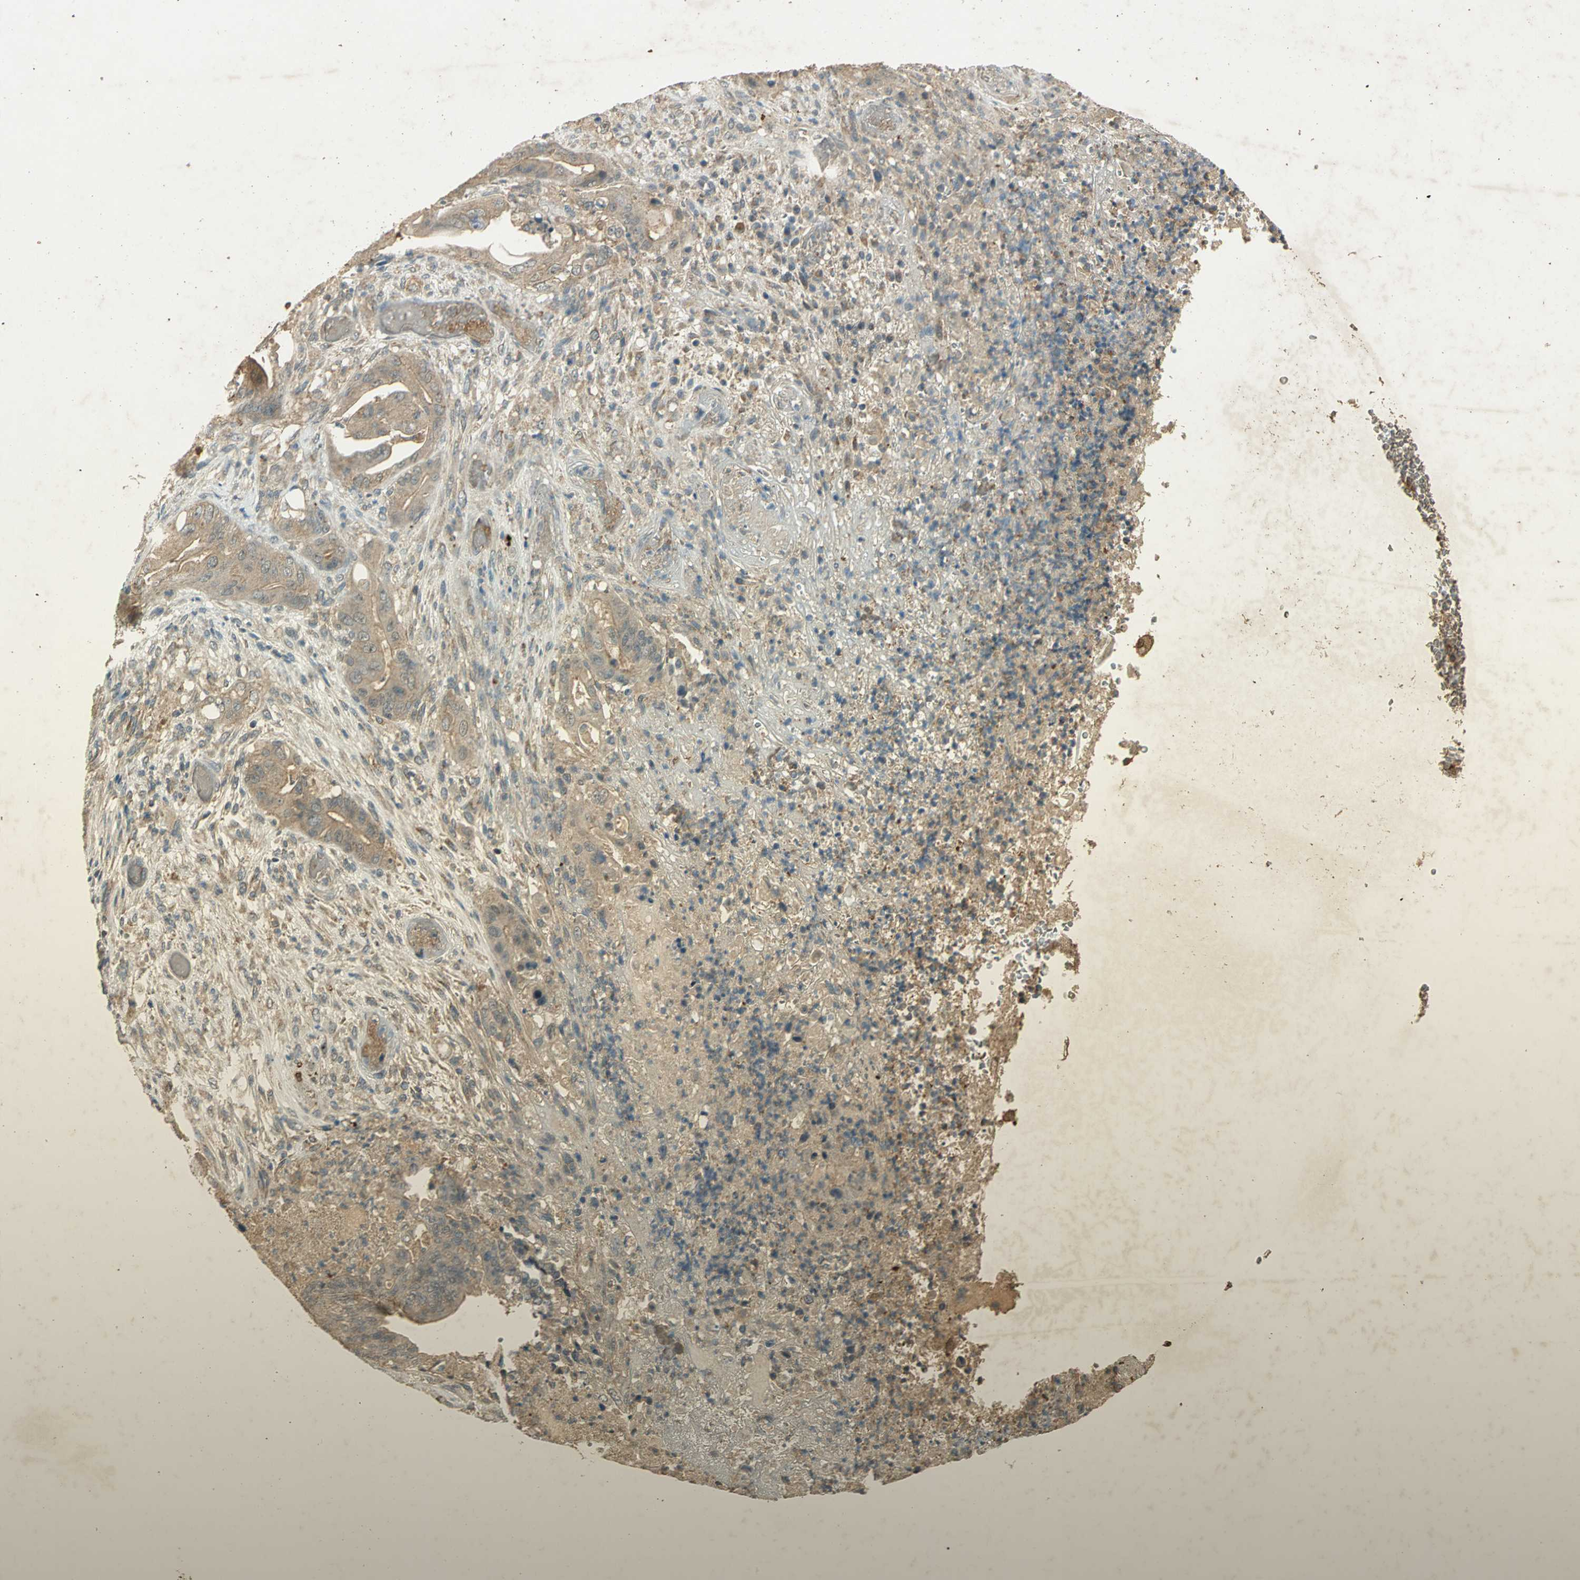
{"staining": {"intensity": "weak", "quantity": ">75%", "location": "cytoplasmic/membranous"}, "tissue": "stomach cancer", "cell_type": "Tumor cells", "image_type": "cancer", "snomed": [{"axis": "morphology", "description": "Adenocarcinoma, NOS"}, {"axis": "topography", "description": "Stomach"}], "caption": "Immunohistochemistry (IHC) staining of stomach cancer, which shows low levels of weak cytoplasmic/membranous expression in approximately >75% of tumor cells indicating weak cytoplasmic/membranous protein positivity. The staining was performed using DAB (3,3'-diaminobenzidine) (brown) for protein detection and nuclei were counterstained in hematoxylin (blue).", "gene": "KEAP1", "patient": {"sex": "female", "age": 73}}